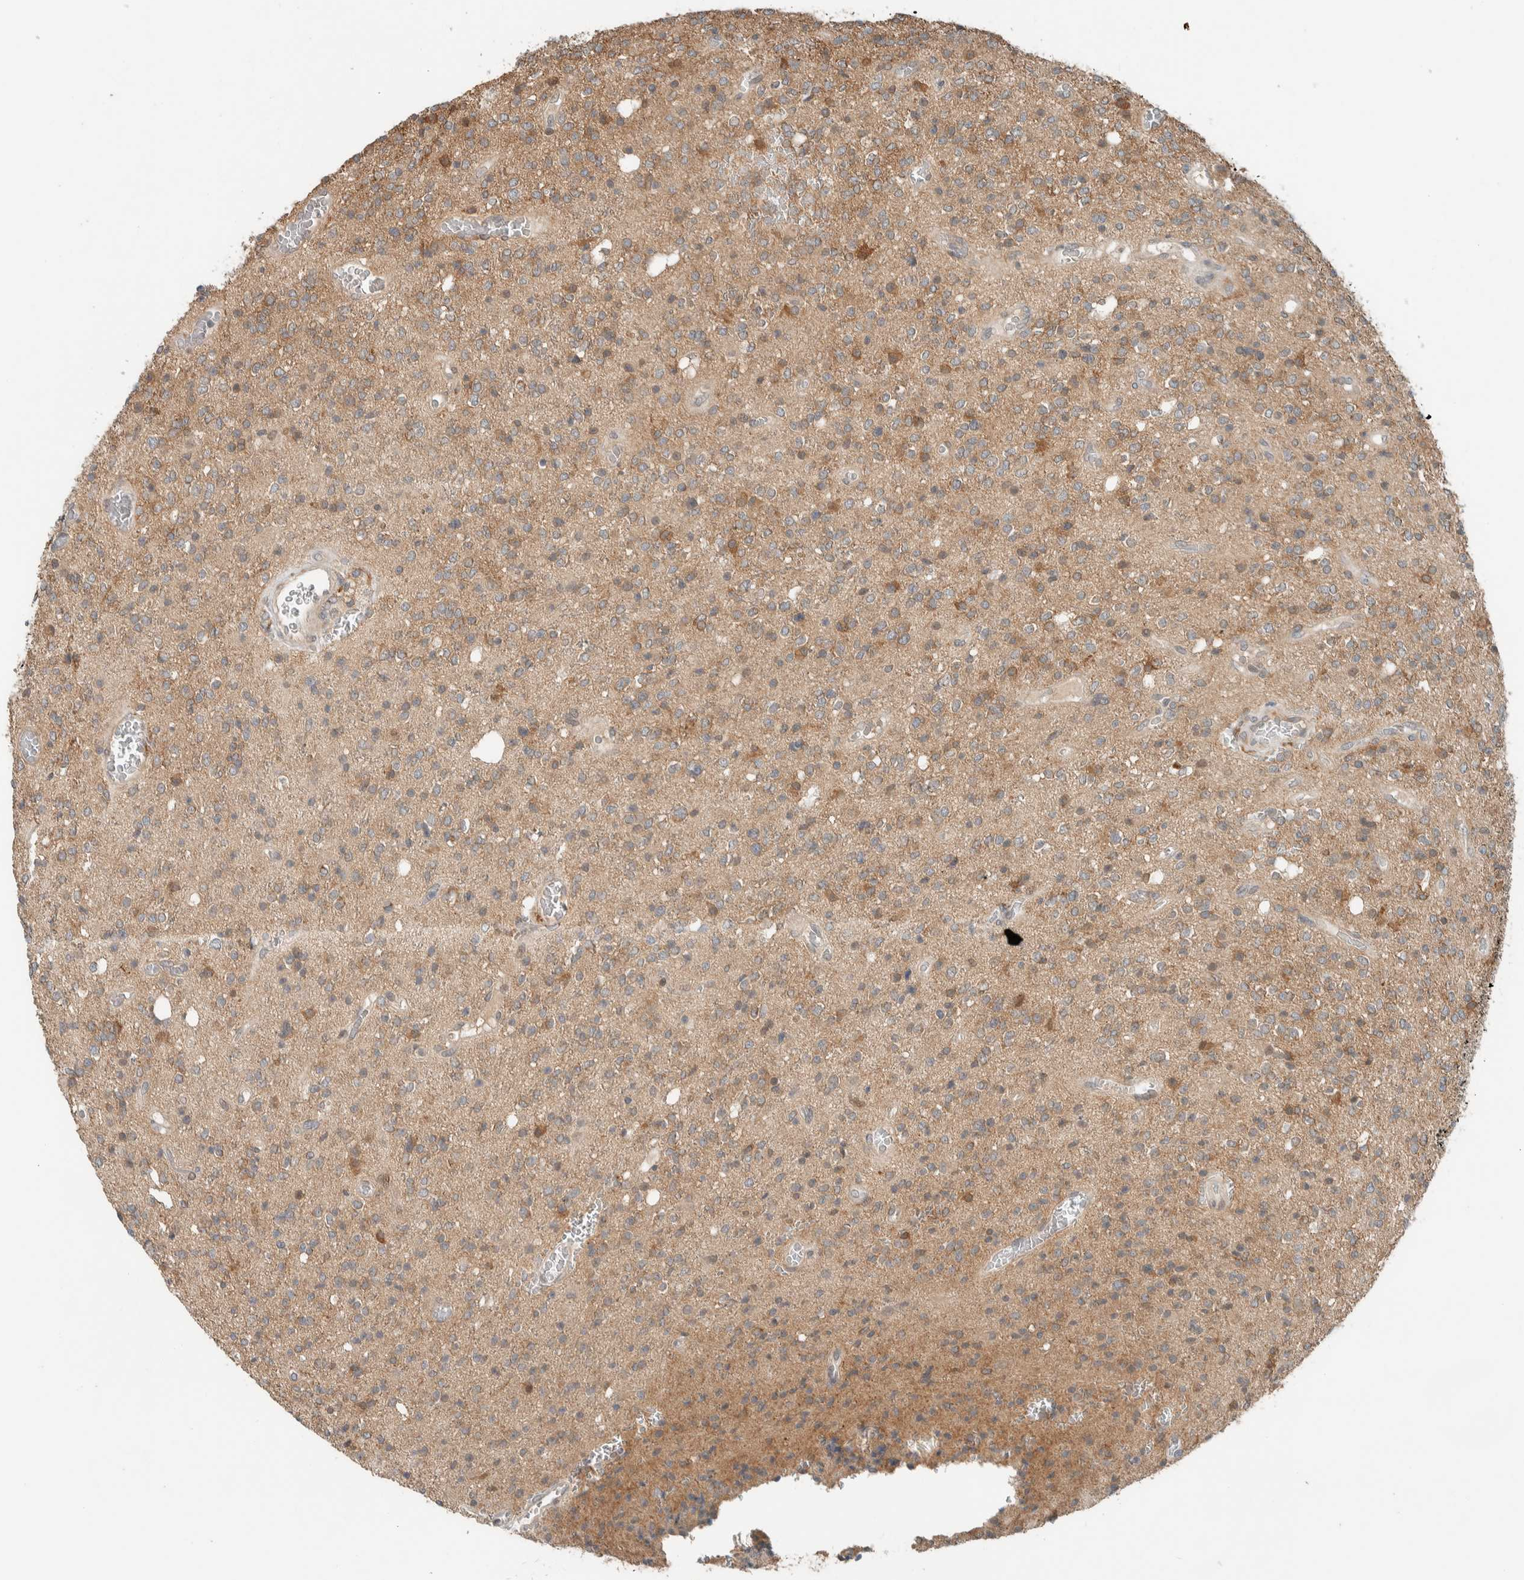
{"staining": {"intensity": "moderate", "quantity": ">75%", "location": "cytoplasmic/membranous"}, "tissue": "glioma", "cell_type": "Tumor cells", "image_type": "cancer", "snomed": [{"axis": "morphology", "description": "Glioma, malignant, High grade"}, {"axis": "topography", "description": "Brain"}], "caption": "High-power microscopy captured an immunohistochemistry (IHC) histopathology image of glioma, revealing moderate cytoplasmic/membranous positivity in approximately >75% of tumor cells. The staining is performed using DAB brown chromogen to label protein expression. The nuclei are counter-stained blue using hematoxylin.", "gene": "CTBP2", "patient": {"sex": "male", "age": 34}}